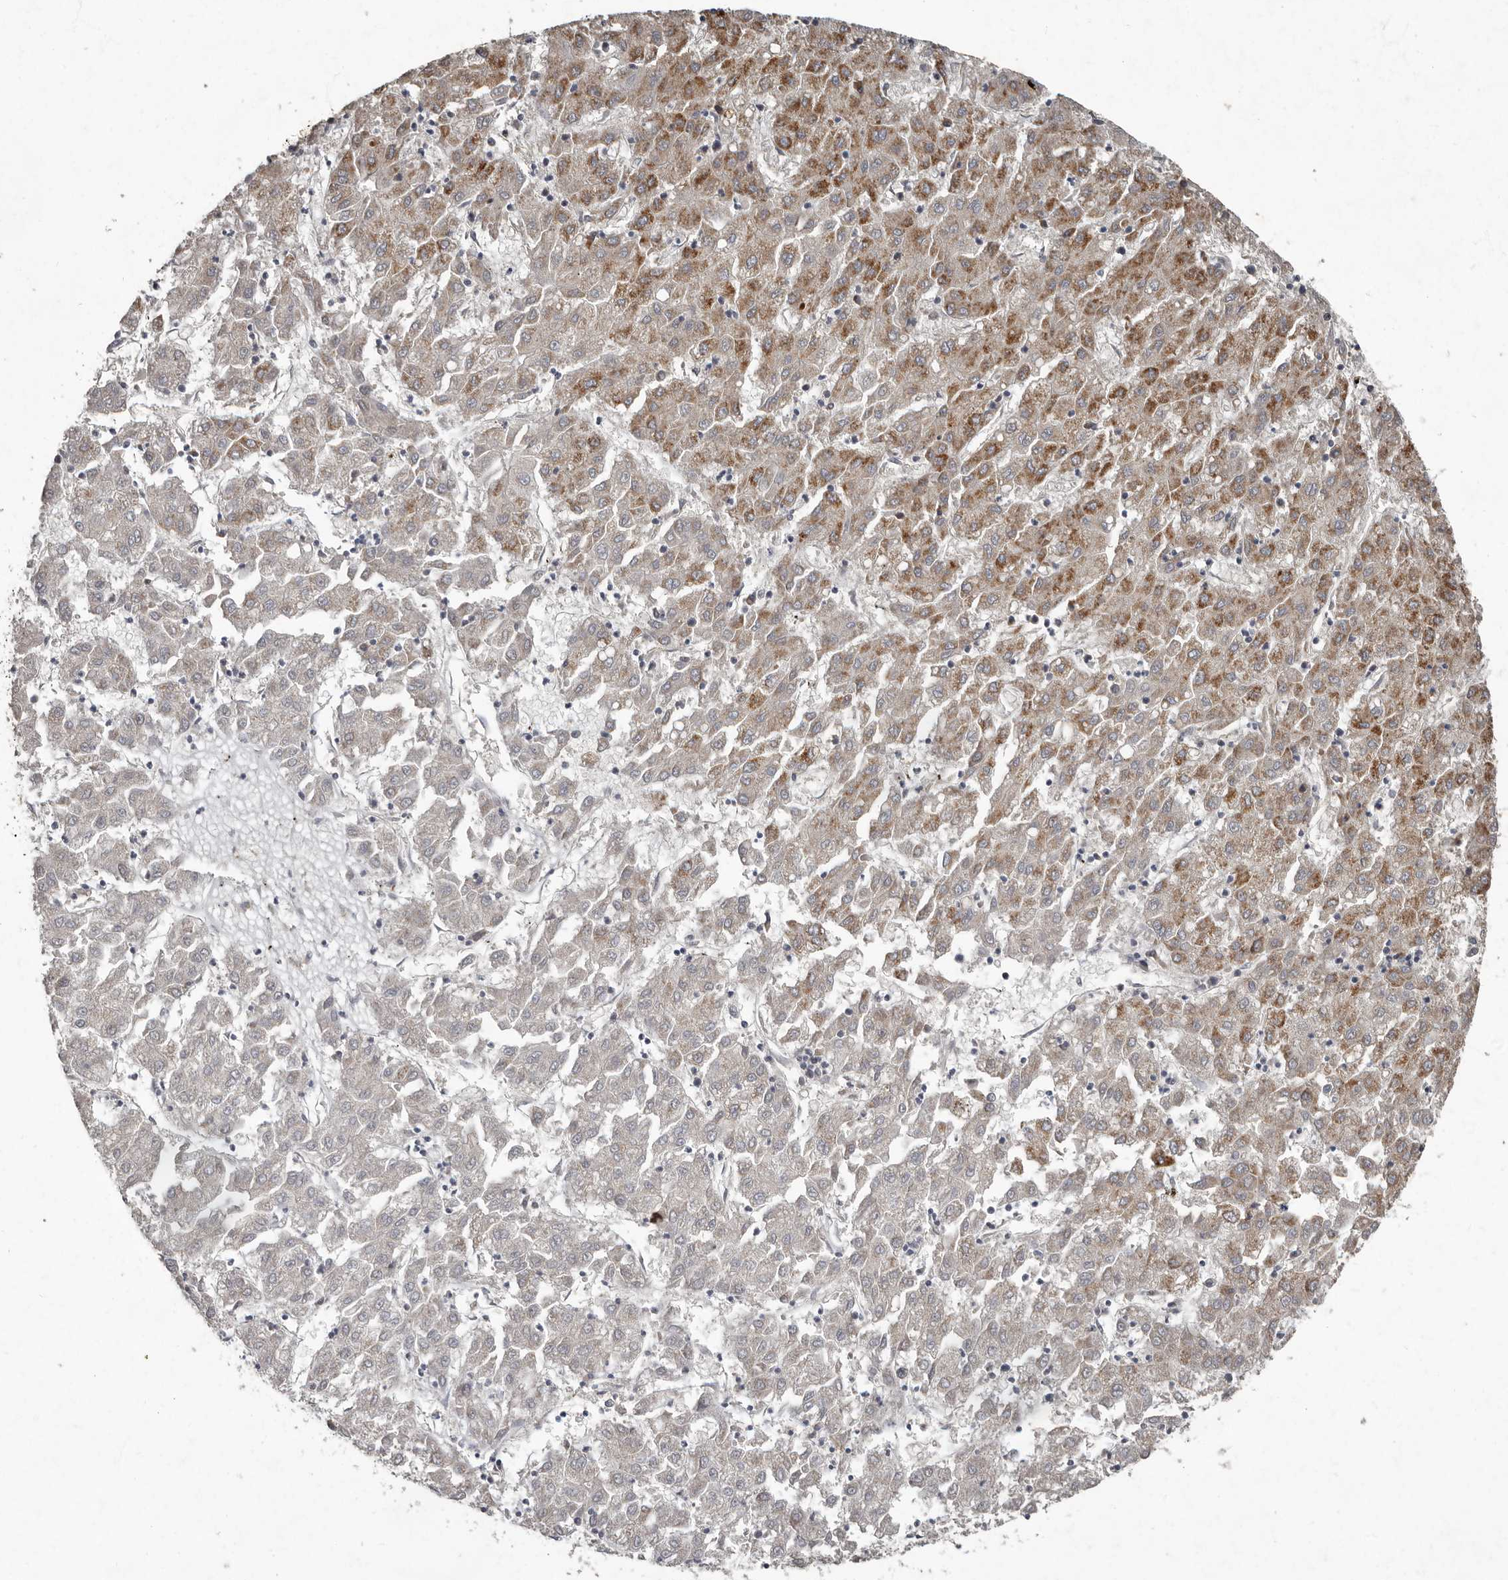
{"staining": {"intensity": "moderate", "quantity": "<25%", "location": "cytoplasmic/membranous"}, "tissue": "liver cancer", "cell_type": "Tumor cells", "image_type": "cancer", "snomed": [{"axis": "morphology", "description": "Carcinoma, Hepatocellular, NOS"}, {"axis": "topography", "description": "Liver"}], "caption": "IHC image of human liver cancer stained for a protein (brown), which shows low levels of moderate cytoplasmic/membranous positivity in about <25% of tumor cells.", "gene": "LRGUK", "patient": {"sex": "male", "age": 72}}